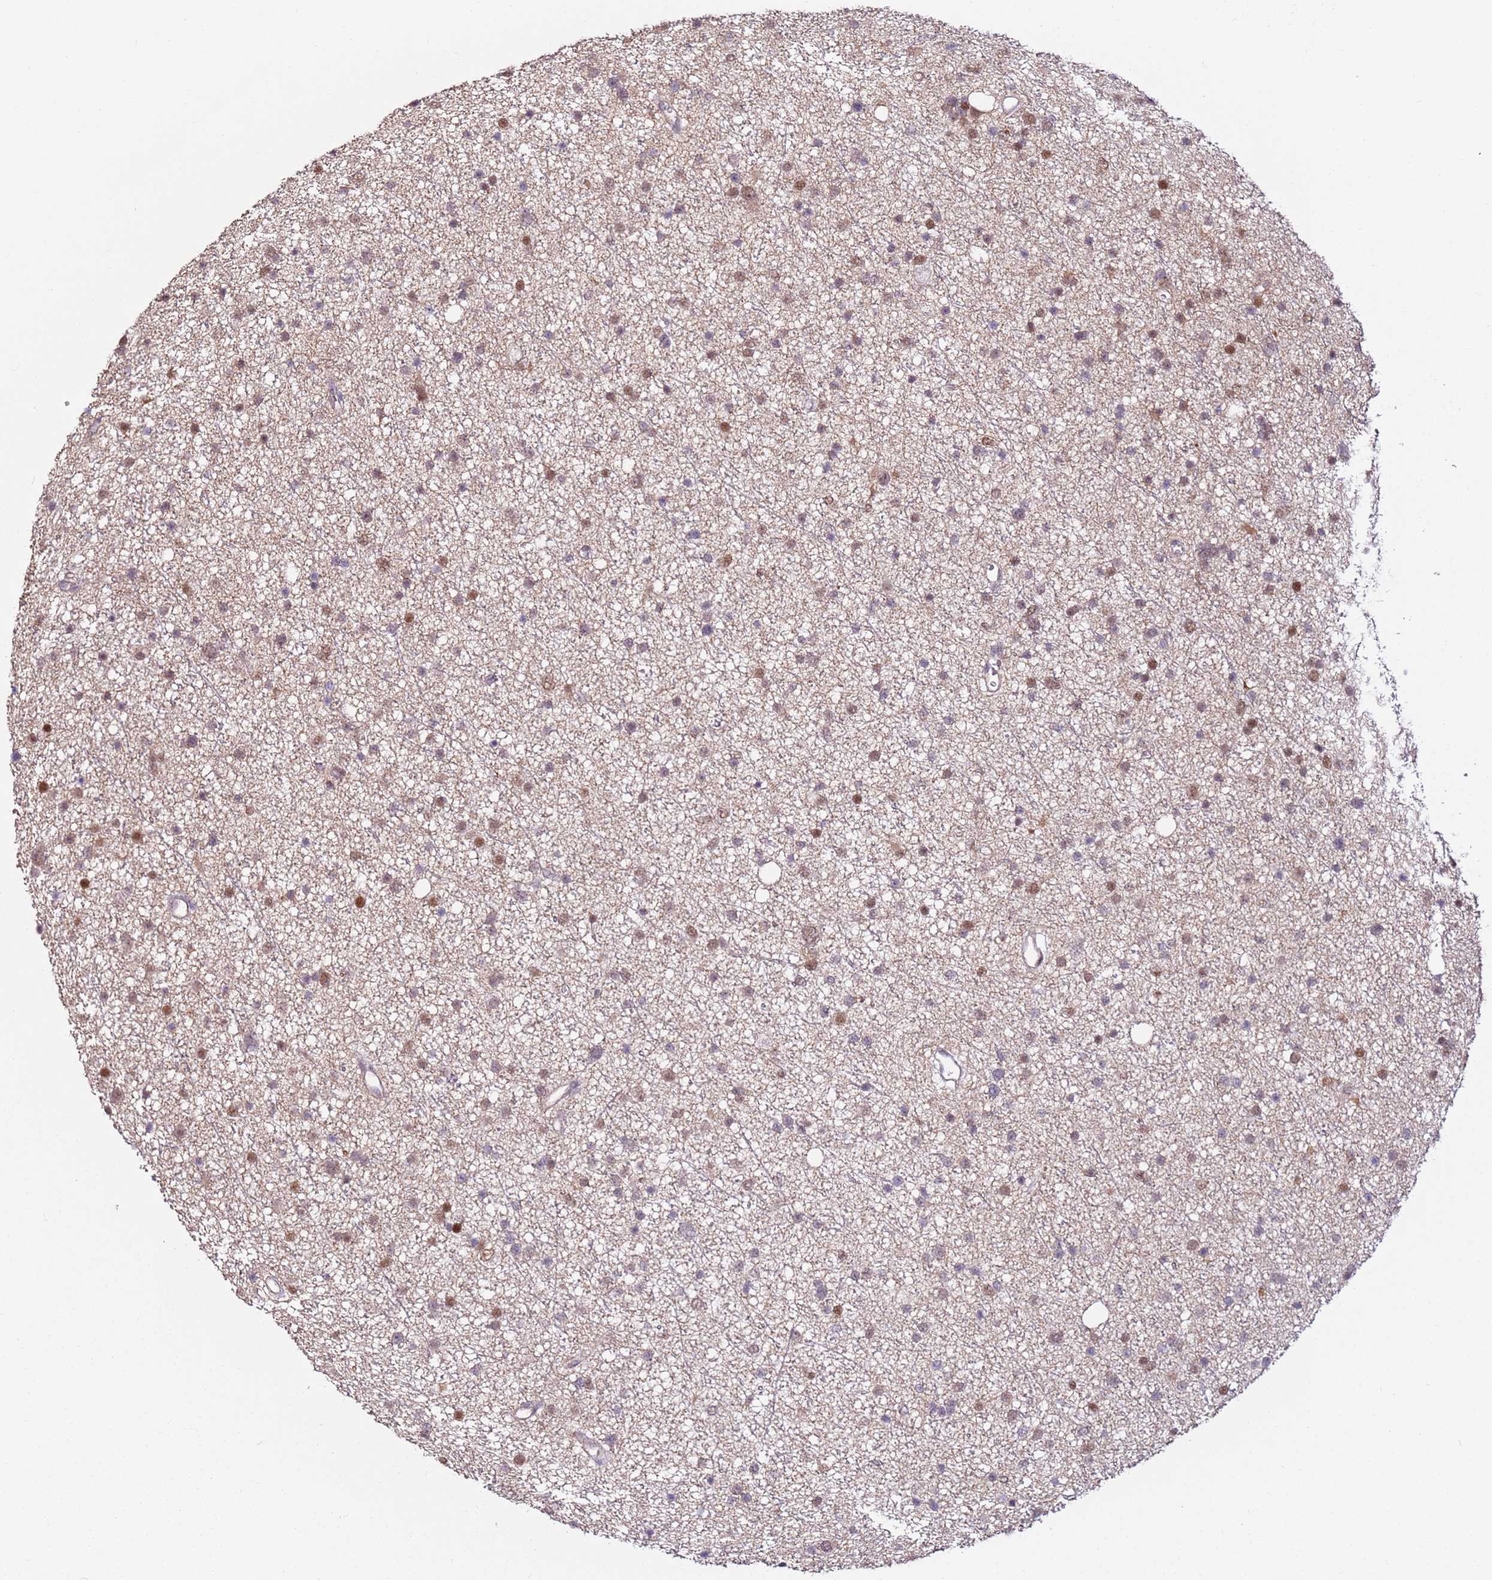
{"staining": {"intensity": "moderate", "quantity": "25%-75%", "location": "nuclear"}, "tissue": "glioma", "cell_type": "Tumor cells", "image_type": "cancer", "snomed": [{"axis": "morphology", "description": "Glioma, malignant, Low grade"}, {"axis": "topography", "description": "Cerebral cortex"}], "caption": "The micrograph exhibits immunohistochemical staining of malignant glioma (low-grade). There is moderate nuclear expression is present in about 25%-75% of tumor cells. The protein is shown in brown color, while the nuclei are stained blue.", "gene": "PSMD4", "patient": {"sex": "female", "age": 39}}